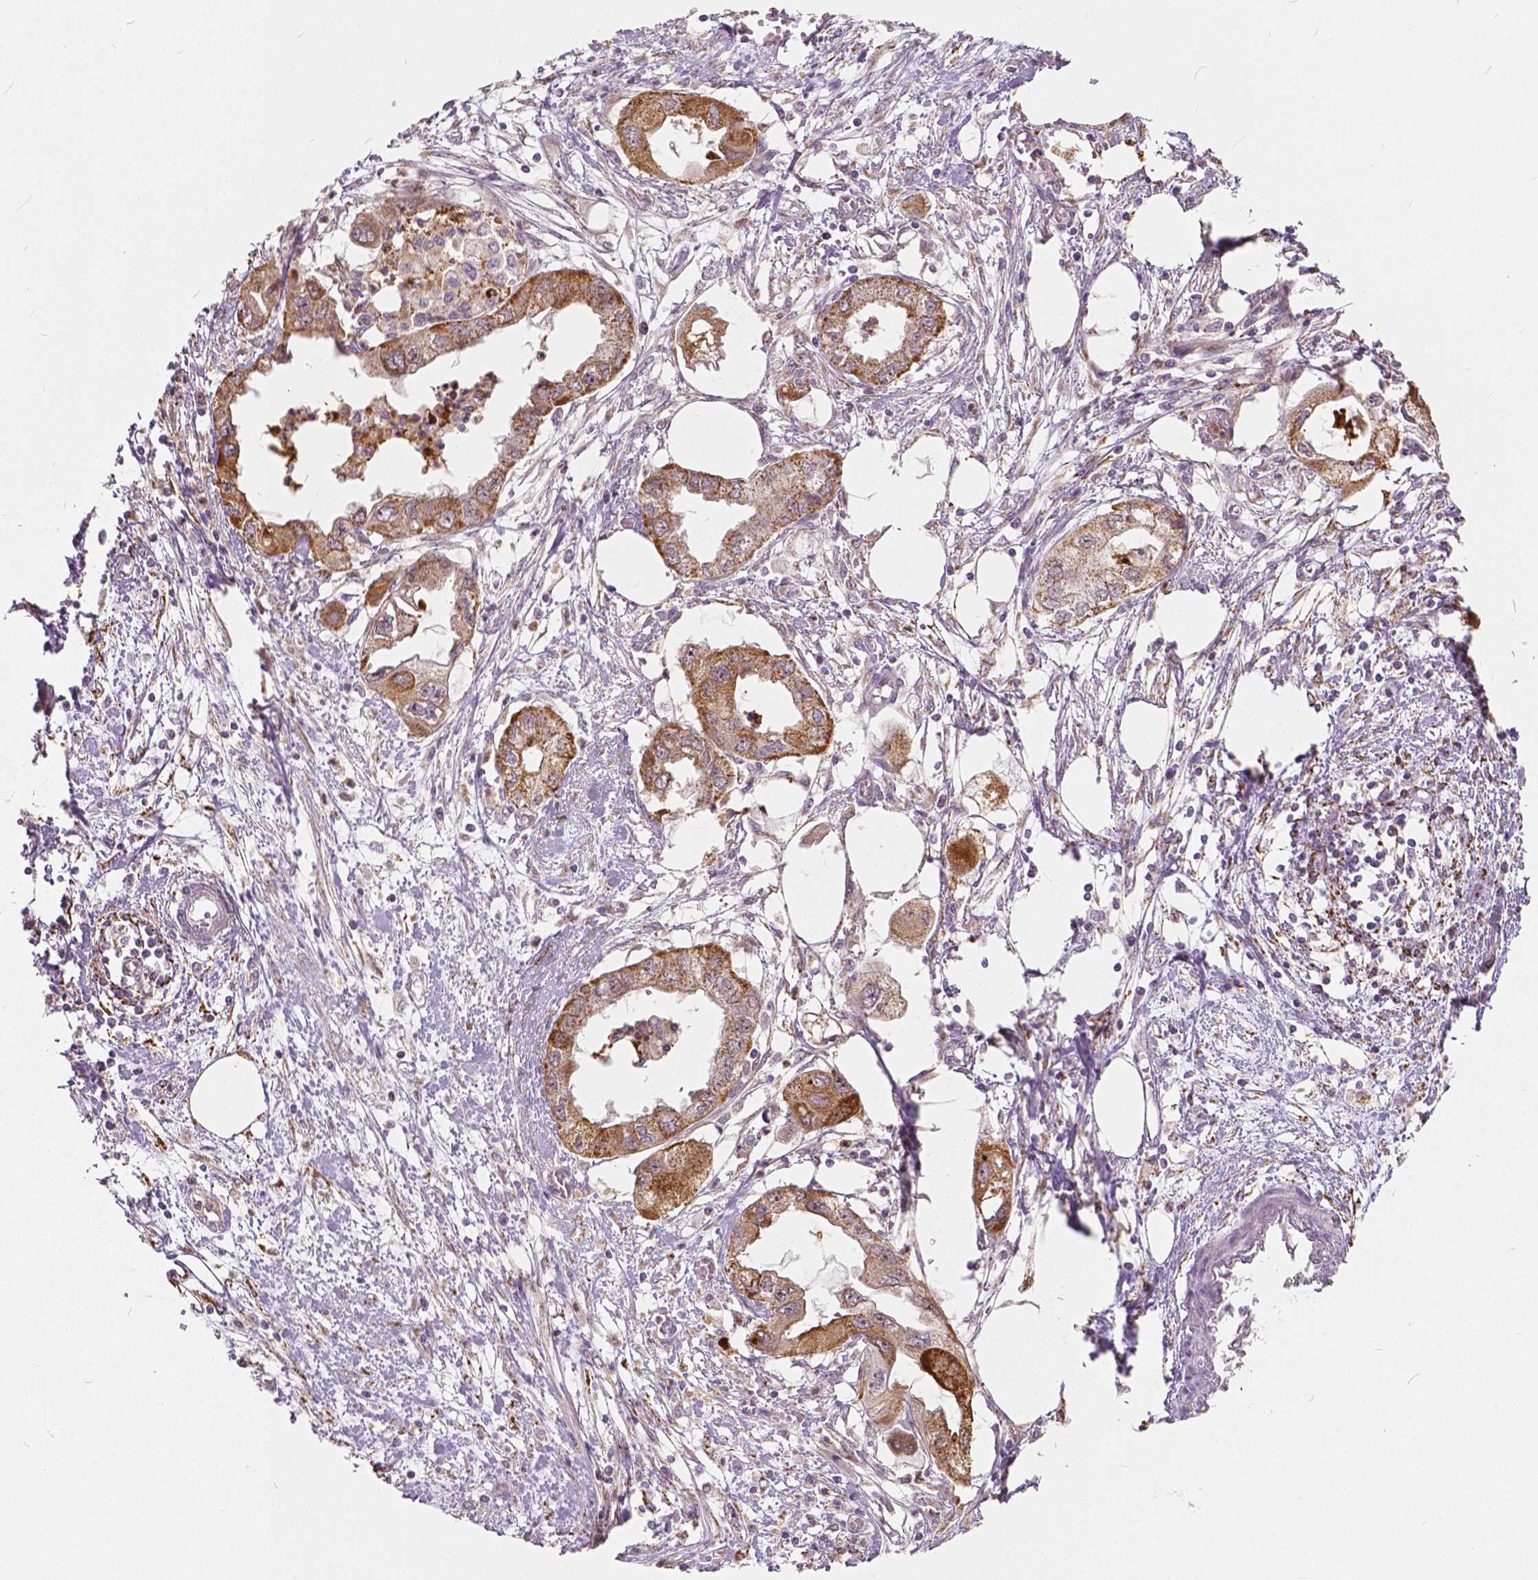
{"staining": {"intensity": "moderate", "quantity": ">75%", "location": "cytoplasmic/membranous"}, "tissue": "endometrial cancer", "cell_type": "Tumor cells", "image_type": "cancer", "snomed": [{"axis": "morphology", "description": "Adenocarcinoma, NOS"}, {"axis": "morphology", "description": "Adenocarcinoma, metastatic, NOS"}, {"axis": "topography", "description": "Adipose tissue"}, {"axis": "topography", "description": "Endometrium"}], "caption": "Human endometrial adenocarcinoma stained with a brown dye shows moderate cytoplasmic/membranous positive staining in about >75% of tumor cells.", "gene": "DLX6", "patient": {"sex": "female", "age": 67}}